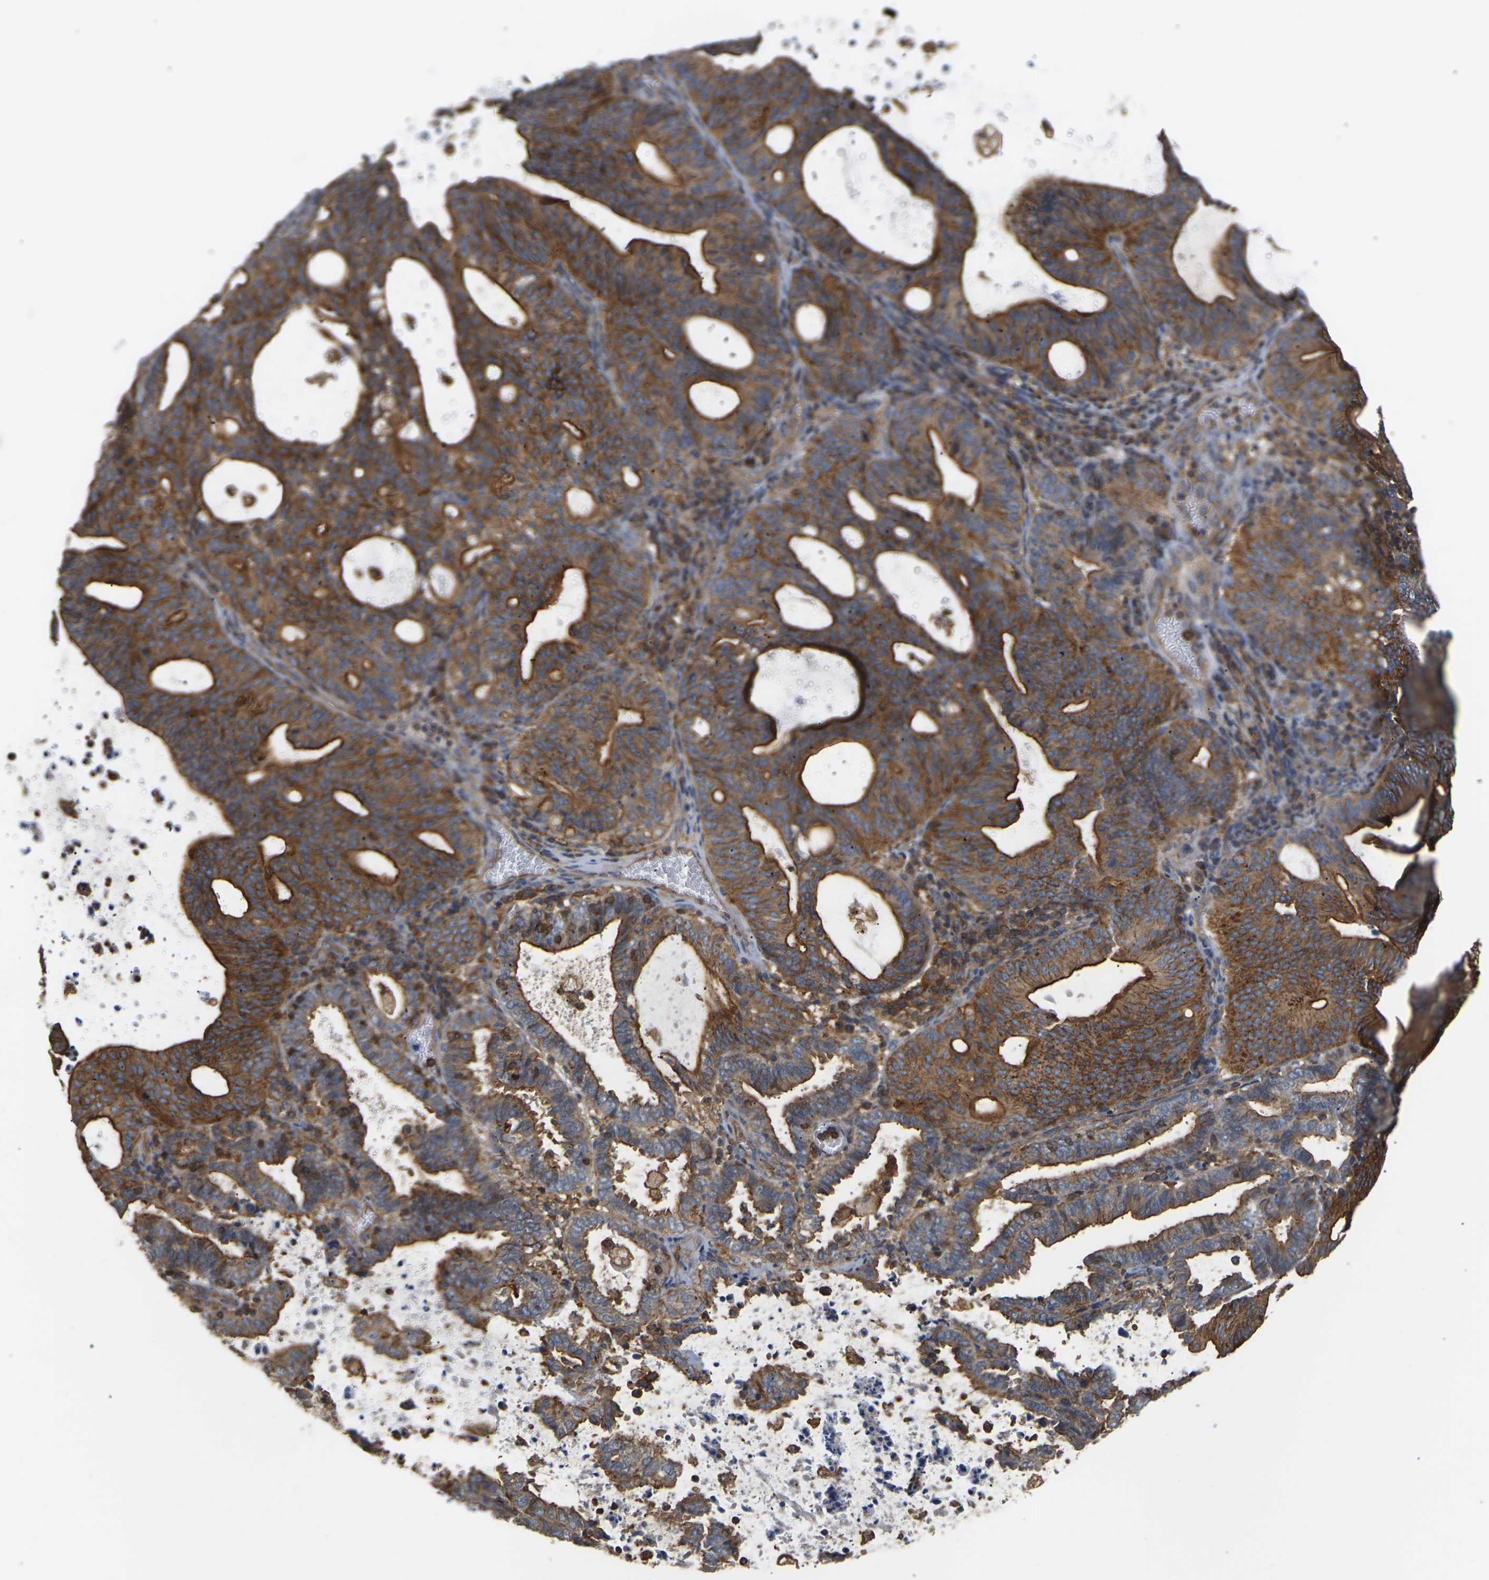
{"staining": {"intensity": "strong", "quantity": ">75%", "location": "cytoplasmic/membranous"}, "tissue": "endometrial cancer", "cell_type": "Tumor cells", "image_type": "cancer", "snomed": [{"axis": "morphology", "description": "Adenocarcinoma, NOS"}, {"axis": "topography", "description": "Uterus"}], "caption": "Tumor cells demonstrate high levels of strong cytoplasmic/membranous expression in about >75% of cells in human endometrial cancer. Nuclei are stained in blue.", "gene": "IQGAP1", "patient": {"sex": "female", "age": 83}}